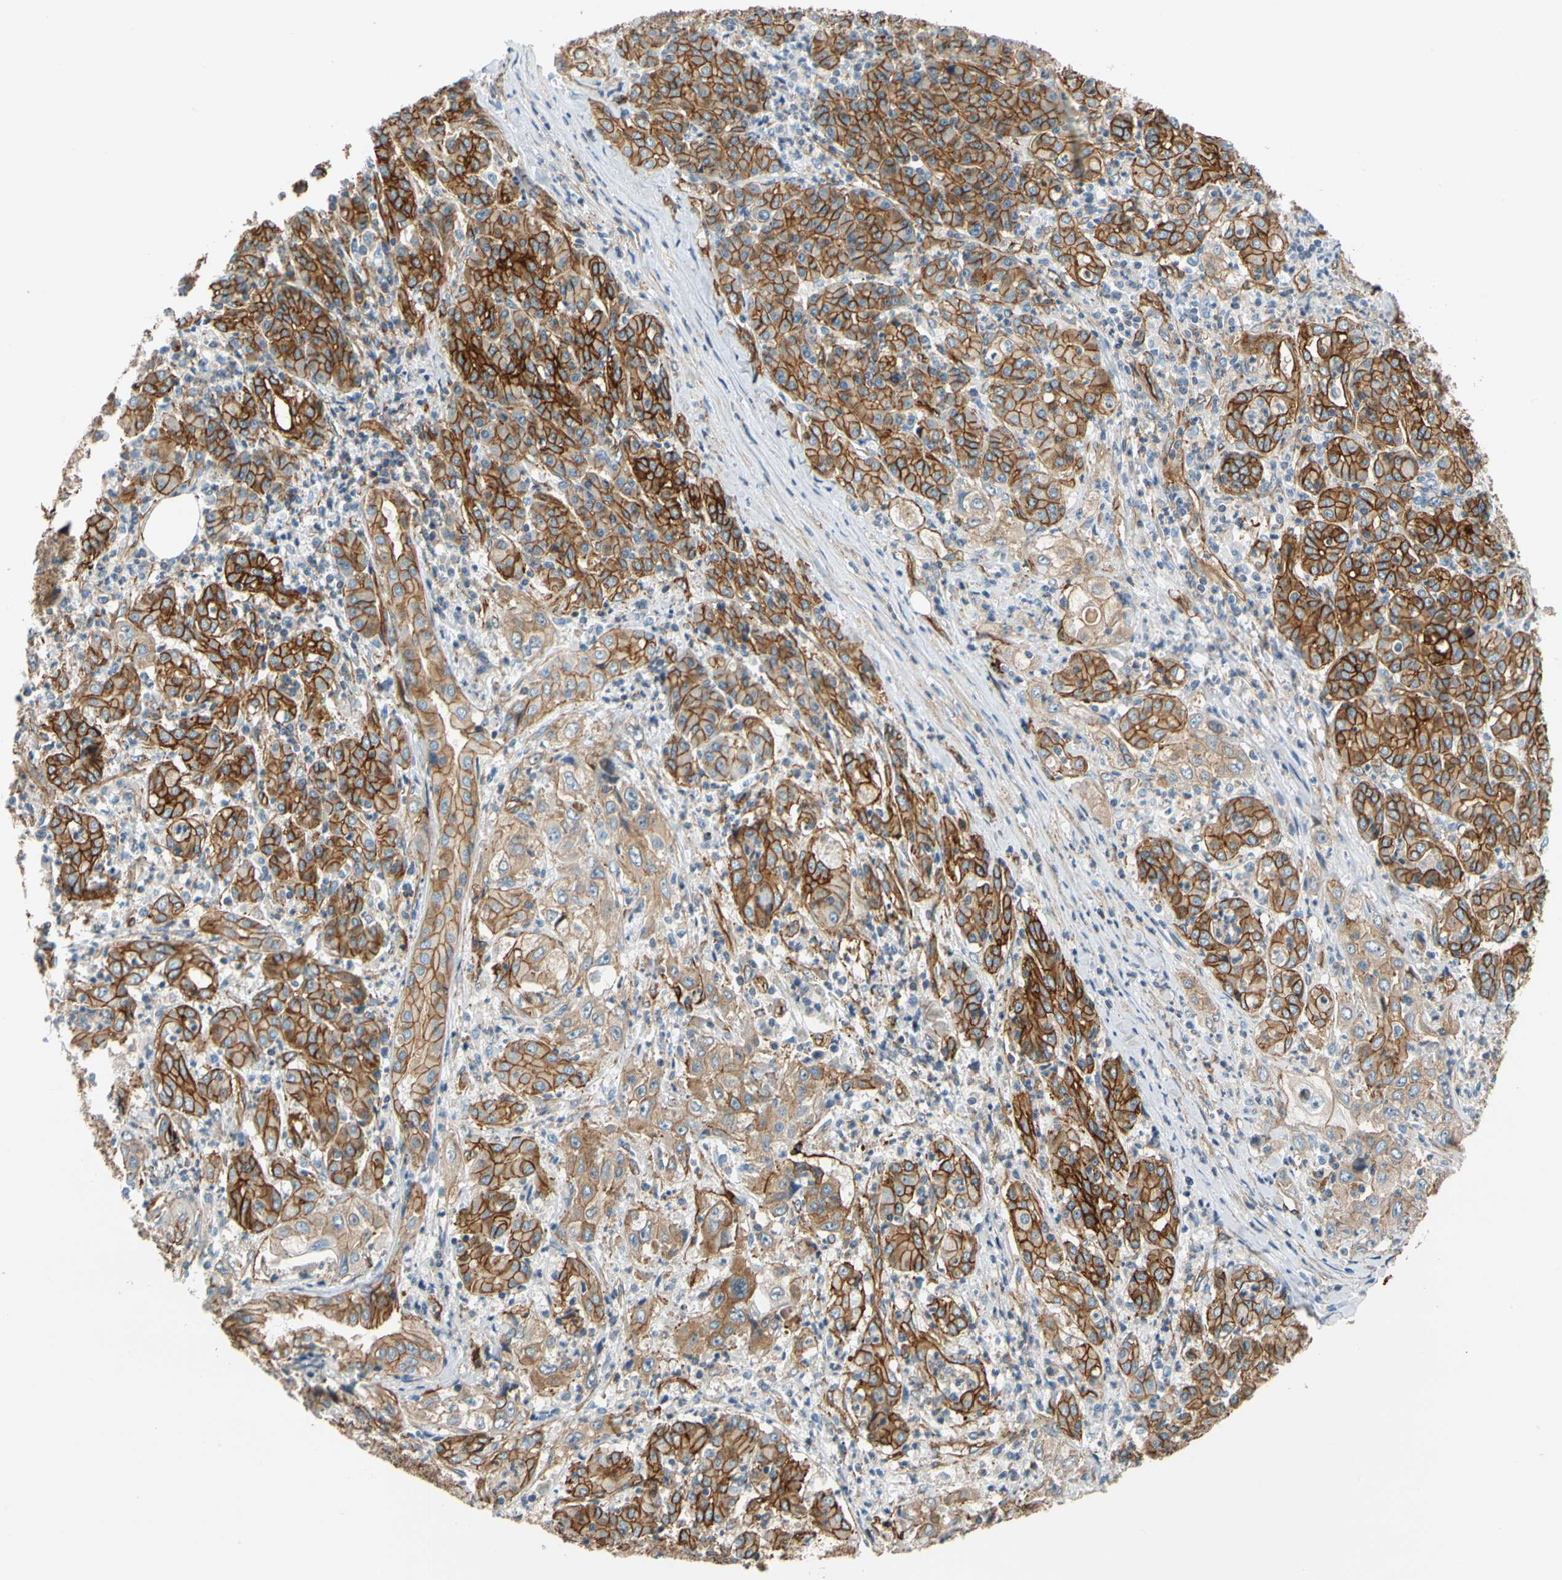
{"staining": {"intensity": "strong", "quantity": "25%-75%", "location": "cytoplasmic/membranous"}, "tissue": "pancreatic cancer", "cell_type": "Tumor cells", "image_type": "cancer", "snomed": [{"axis": "morphology", "description": "Adenocarcinoma, NOS"}, {"axis": "topography", "description": "Pancreas"}], "caption": "Pancreatic adenocarcinoma stained with IHC shows strong cytoplasmic/membranous expression in approximately 25%-75% of tumor cells.", "gene": "SPTAN1", "patient": {"sex": "male", "age": 70}}